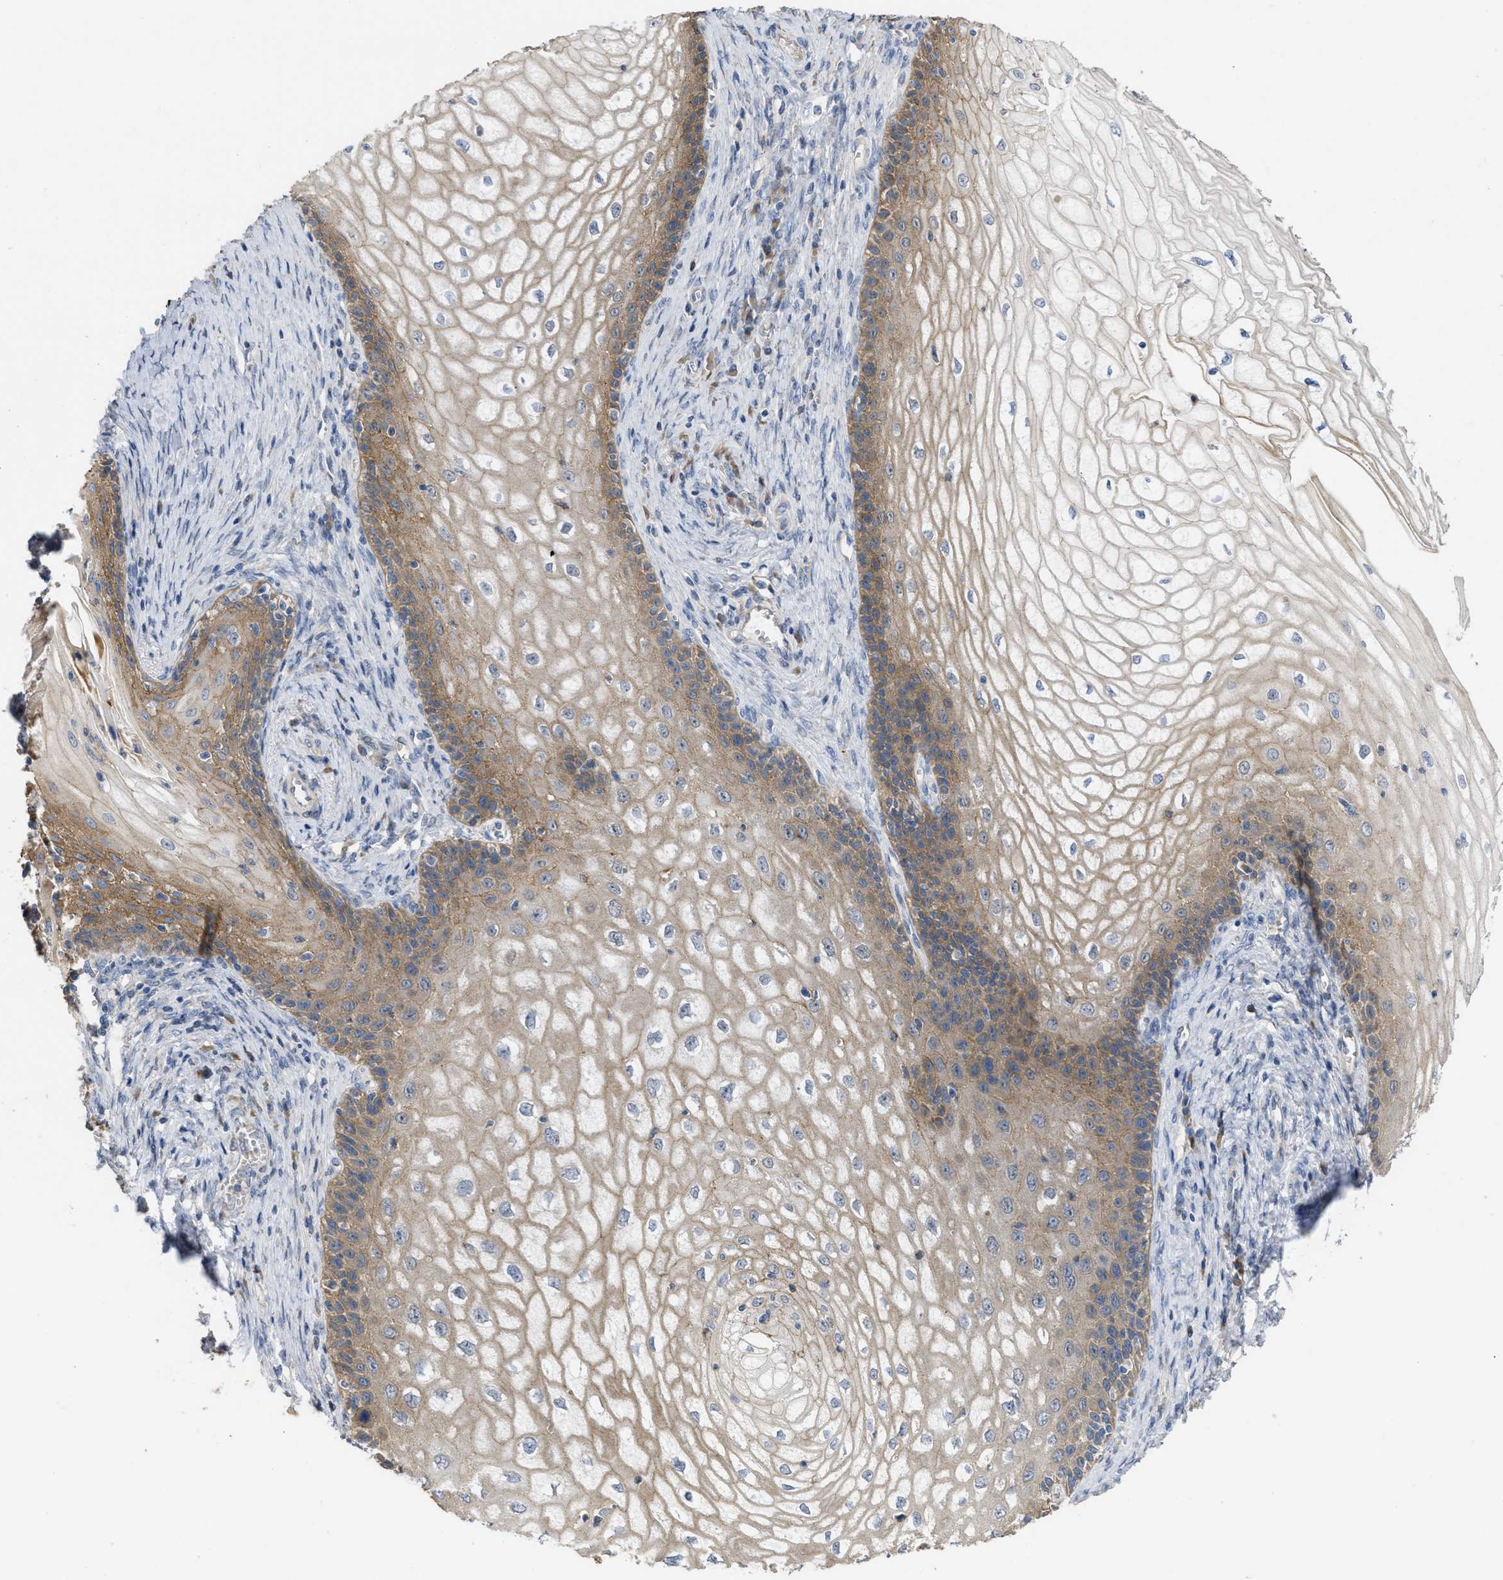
{"staining": {"intensity": "moderate", "quantity": ">75%", "location": "cytoplasmic/membranous"}, "tissue": "cervical cancer", "cell_type": "Tumor cells", "image_type": "cancer", "snomed": [{"axis": "morphology", "description": "Adenocarcinoma, NOS"}, {"axis": "topography", "description": "Cervix"}], "caption": "Cervical cancer tissue exhibits moderate cytoplasmic/membranous positivity in about >75% of tumor cells The protein is shown in brown color, while the nuclei are stained blue.", "gene": "CDPF1", "patient": {"sex": "female", "age": 44}}